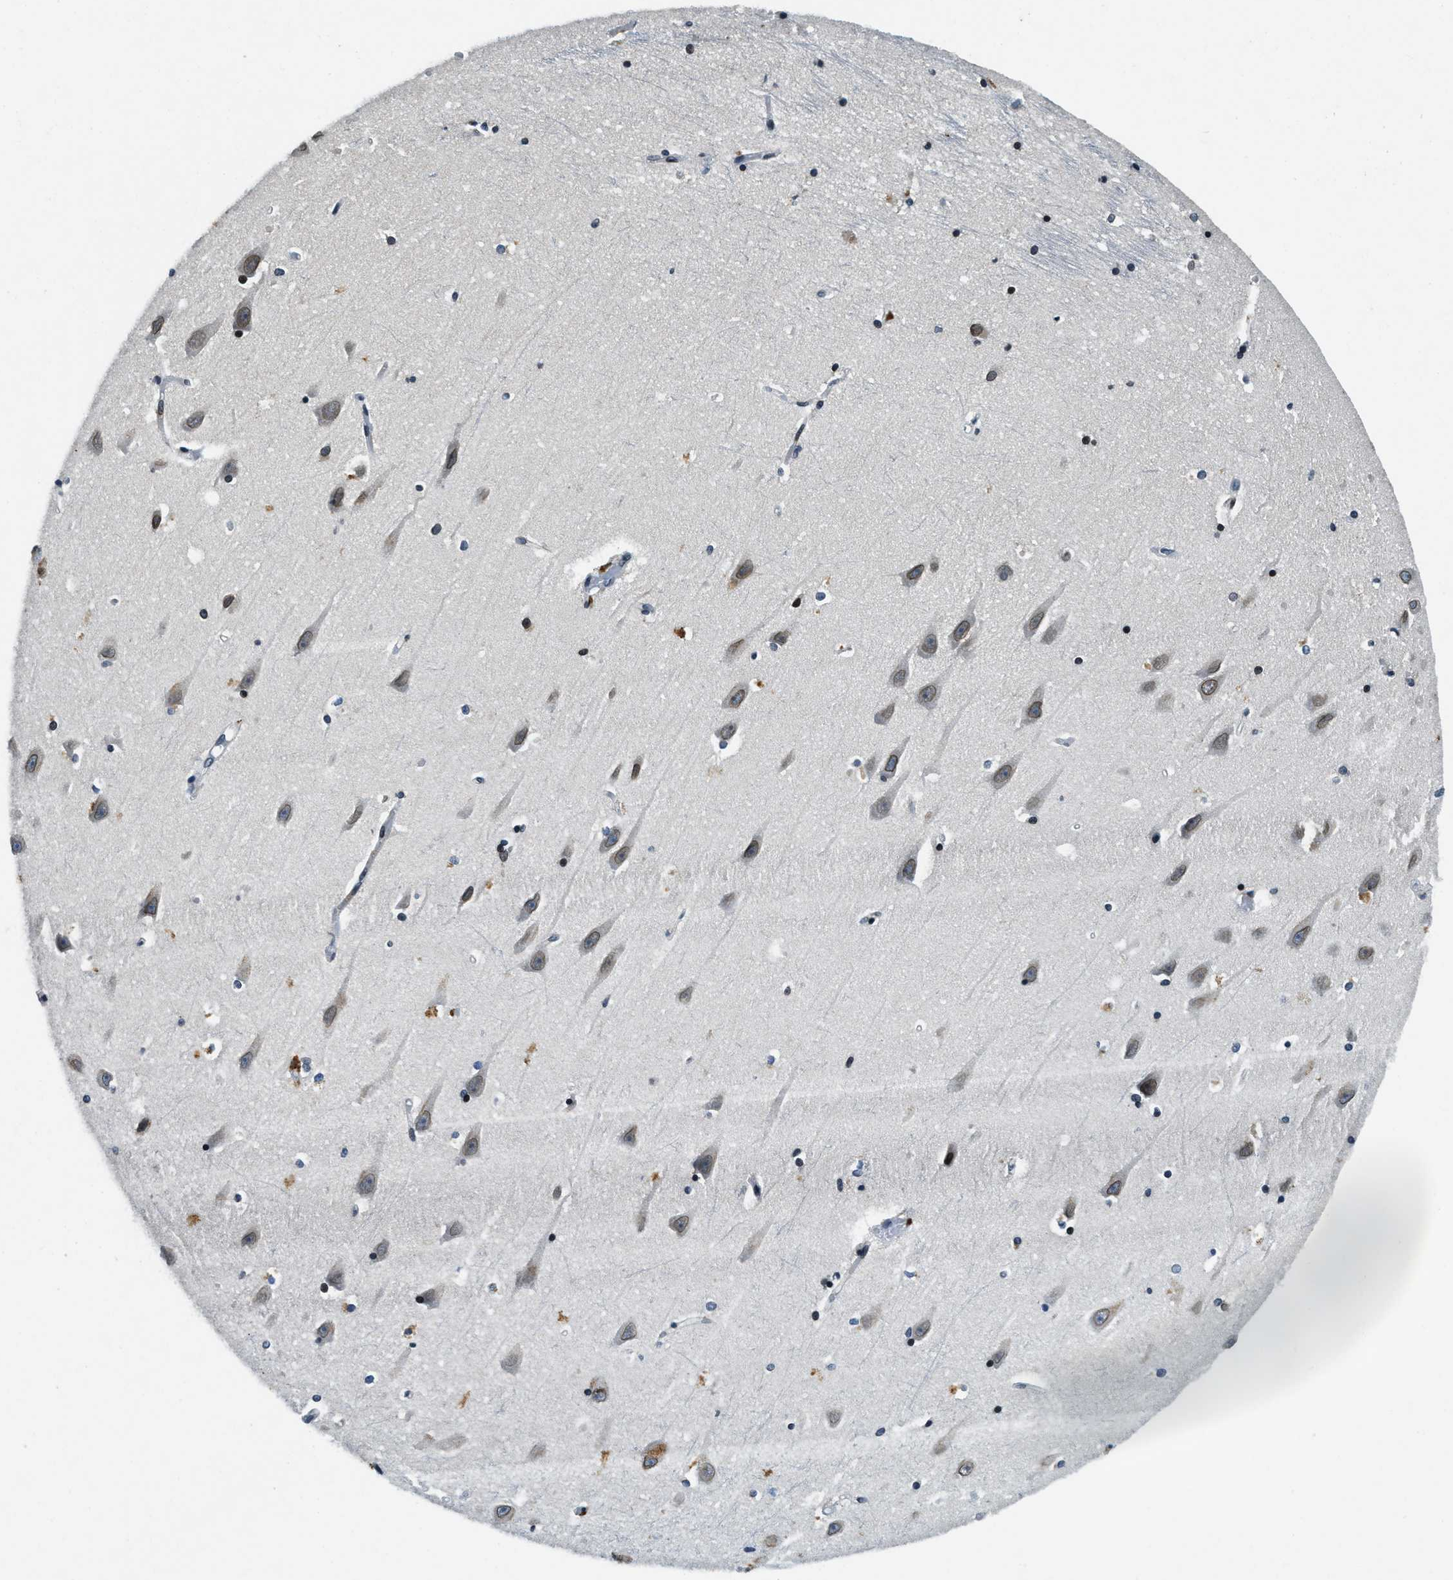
{"staining": {"intensity": "moderate", "quantity": ">75%", "location": "nuclear"}, "tissue": "hippocampus", "cell_type": "Glial cells", "image_type": "normal", "snomed": [{"axis": "morphology", "description": "Normal tissue, NOS"}, {"axis": "topography", "description": "Hippocampus"}], "caption": "A brown stain shows moderate nuclear staining of a protein in glial cells of benign hippocampus. (Brightfield microscopy of DAB IHC at high magnification).", "gene": "ZC3HC1", "patient": {"sex": "male", "age": 45}}